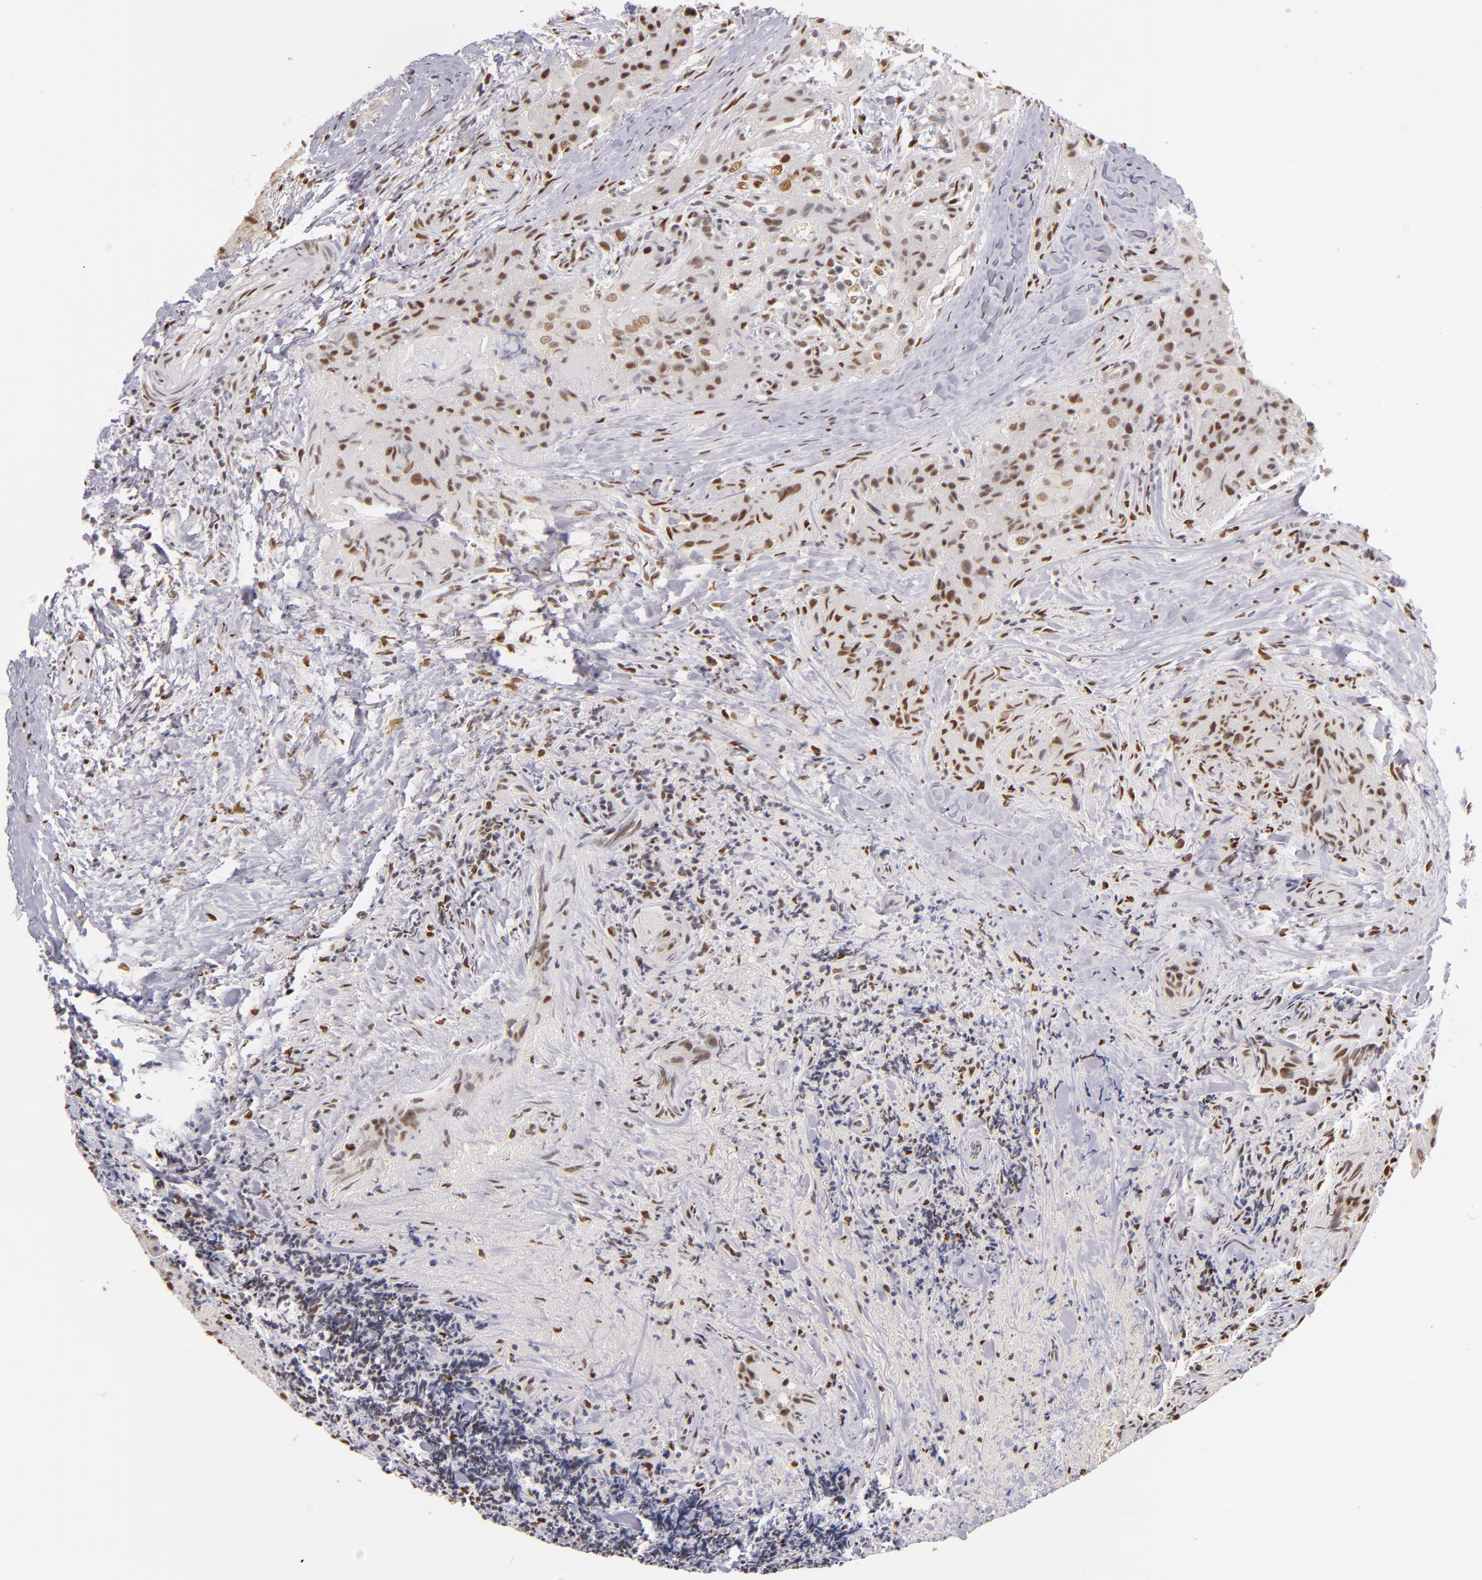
{"staining": {"intensity": "moderate", "quantity": ">75%", "location": "nuclear"}, "tissue": "thyroid cancer", "cell_type": "Tumor cells", "image_type": "cancer", "snomed": [{"axis": "morphology", "description": "Papillary adenocarcinoma, NOS"}, {"axis": "topography", "description": "Thyroid gland"}], "caption": "Protein analysis of thyroid cancer tissue exhibits moderate nuclear expression in approximately >75% of tumor cells.", "gene": "NCOR2", "patient": {"sex": "female", "age": 71}}